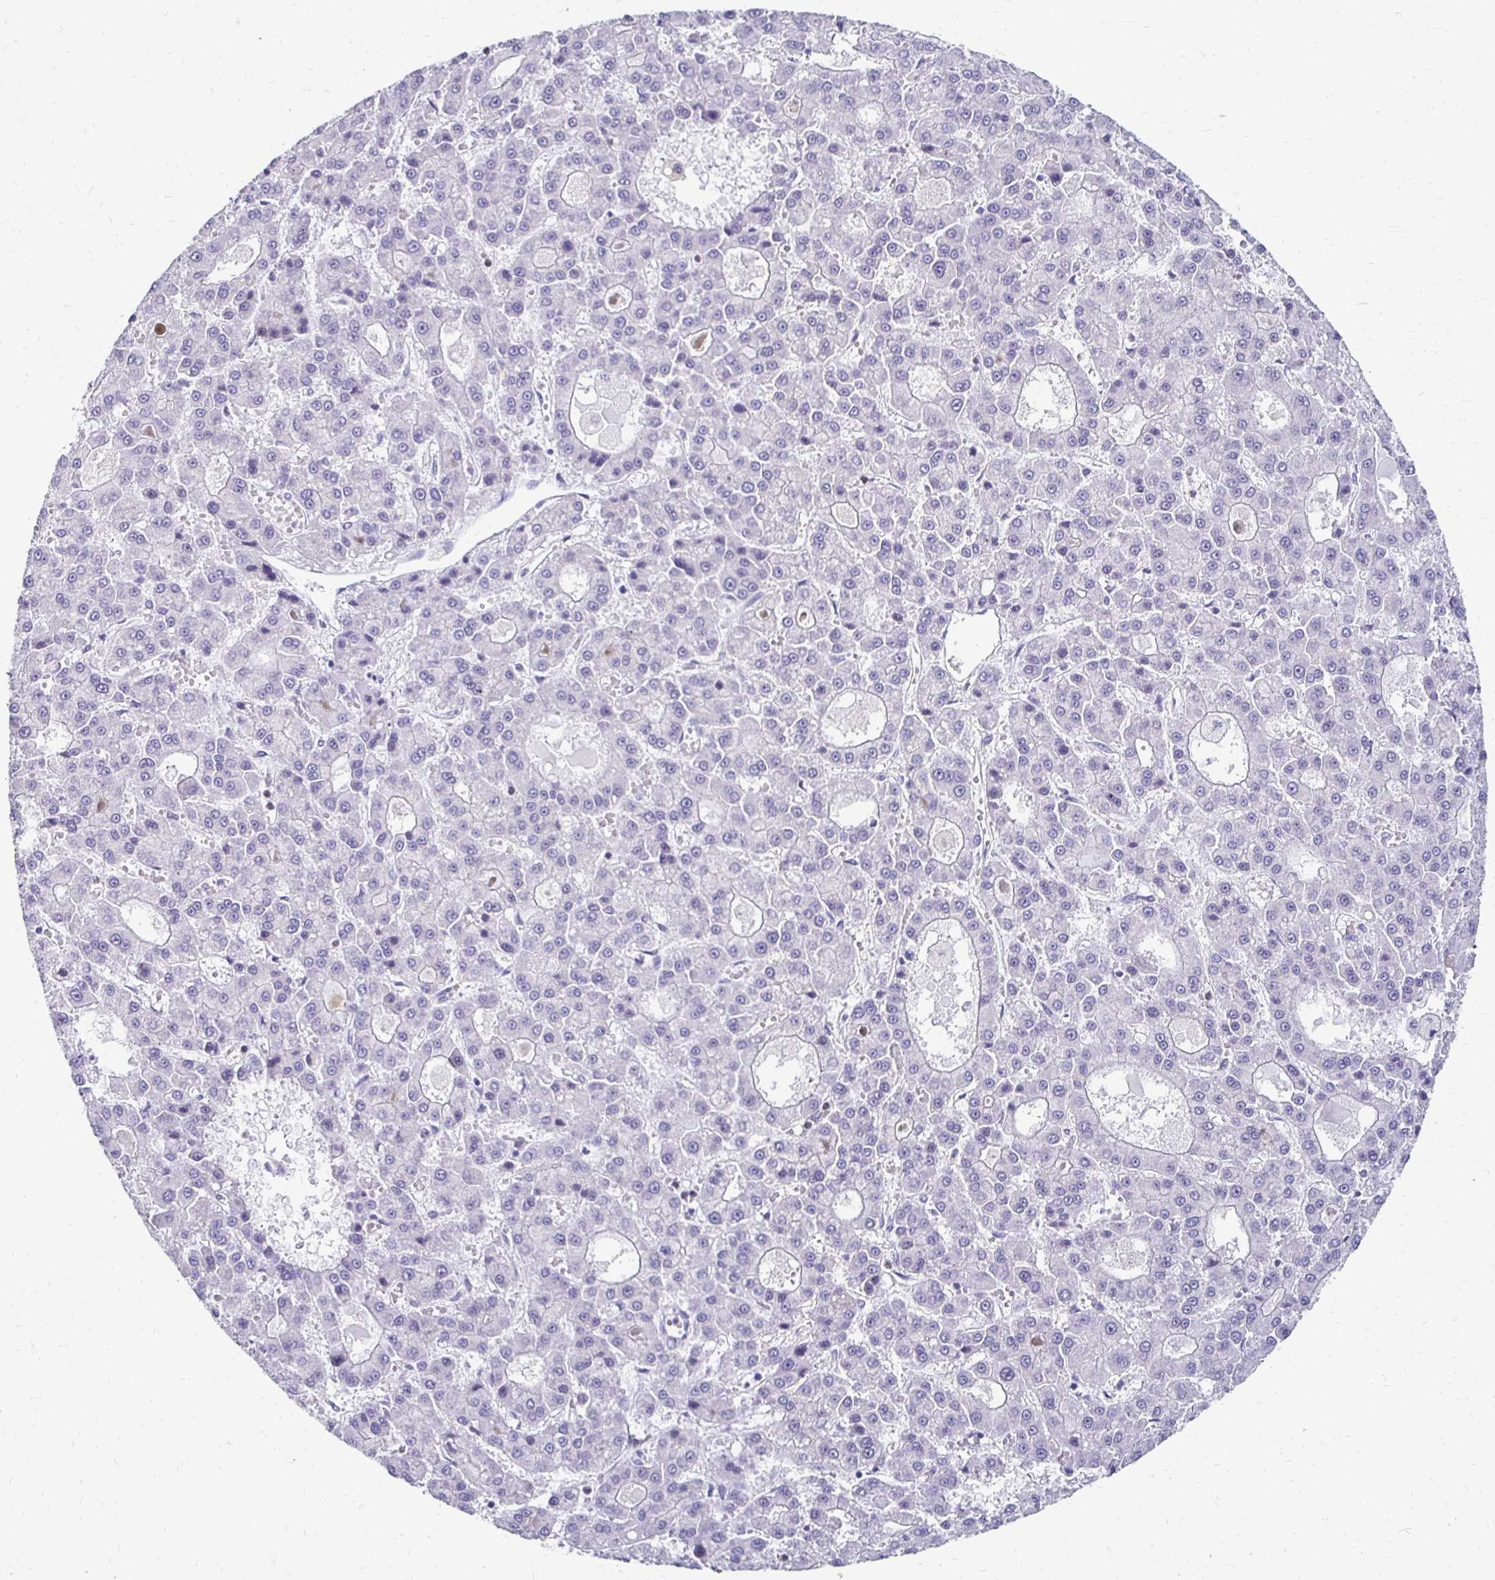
{"staining": {"intensity": "negative", "quantity": "none", "location": "none"}, "tissue": "liver cancer", "cell_type": "Tumor cells", "image_type": "cancer", "snomed": [{"axis": "morphology", "description": "Carcinoma, Hepatocellular, NOS"}, {"axis": "topography", "description": "Liver"}], "caption": "Immunohistochemistry (IHC) micrograph of liver cancer stained for a protein (brown), which demonstrates no expression in tumor cells.", "gene": "PADI2", "patient": {"sex": "male", "age": 70}}